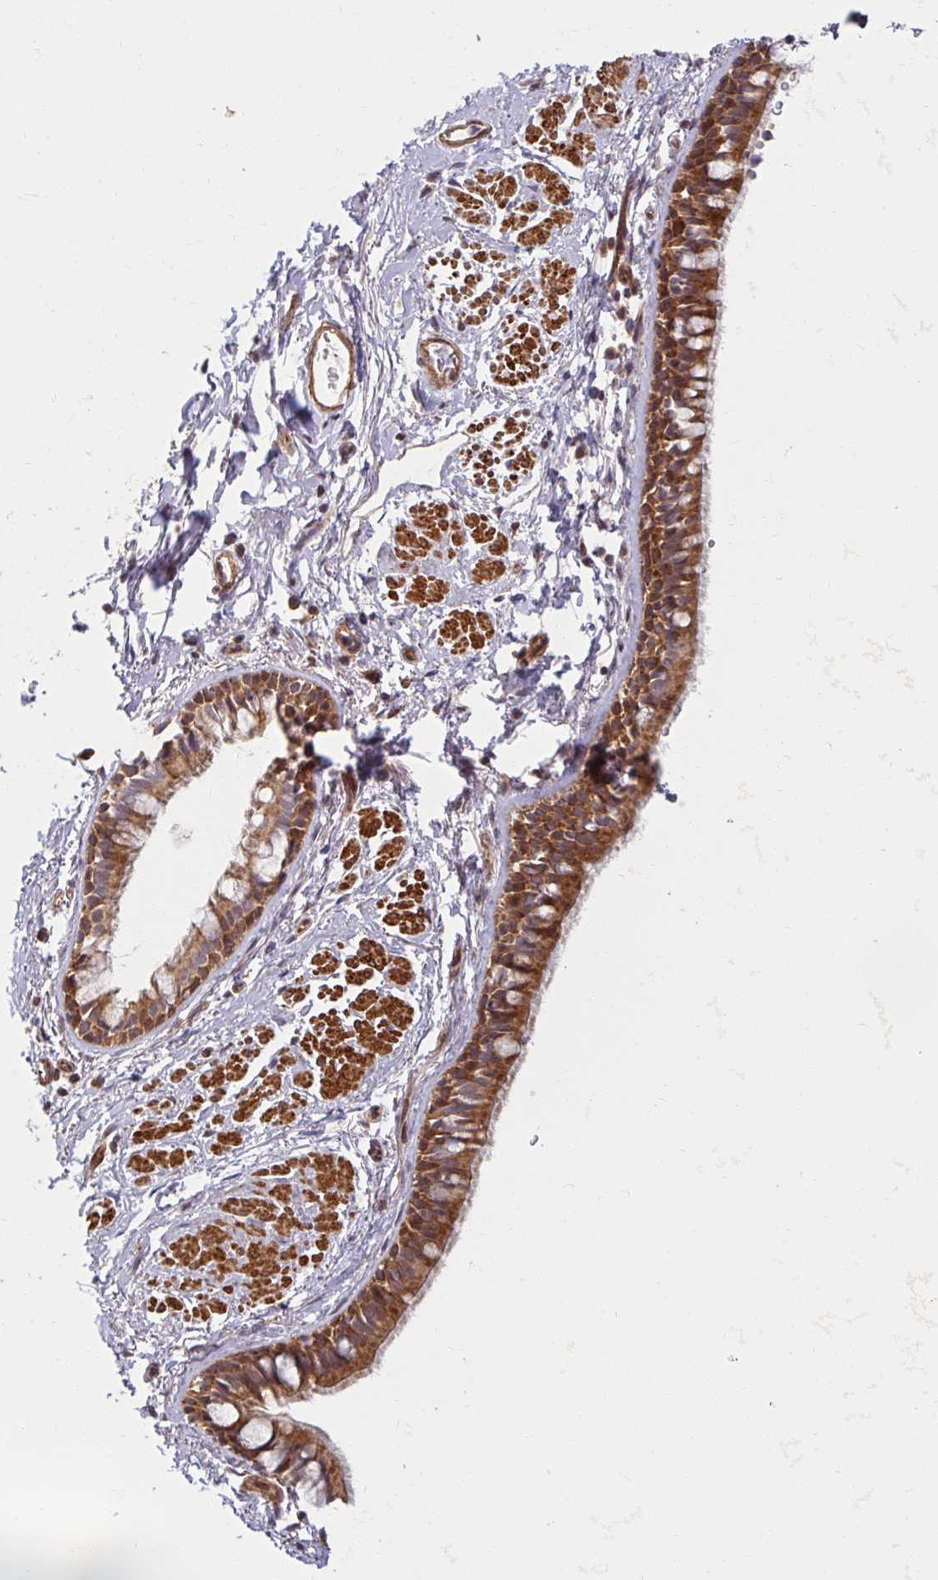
{"staining": {"intensity": "moderate", "quantity": ">75%", "location": "cytoplasmic/membranous"}, "tissue": "bronchus", "cell_type": "Respiratory epithelial cells", "image_type": "normal", "snomed": [{"axis": "morphology", "description": "Normal tissue, NOS"}, {"axis": "topography", "description": "Lymph node"}, {"axis": "topography", "description": "Cartilage tissue"}, {"axis": "topography", "description": "Bronchus"}], "caption": "There is medium levels of moderate cytoplasmic/membranous expression in respiratory epithelial cells of unremarkable bronchus, as demonstrated by immunohistochemical staining (brown color).", "gene": "BTF3", "patient": {"sex": "female", "age": 70}}